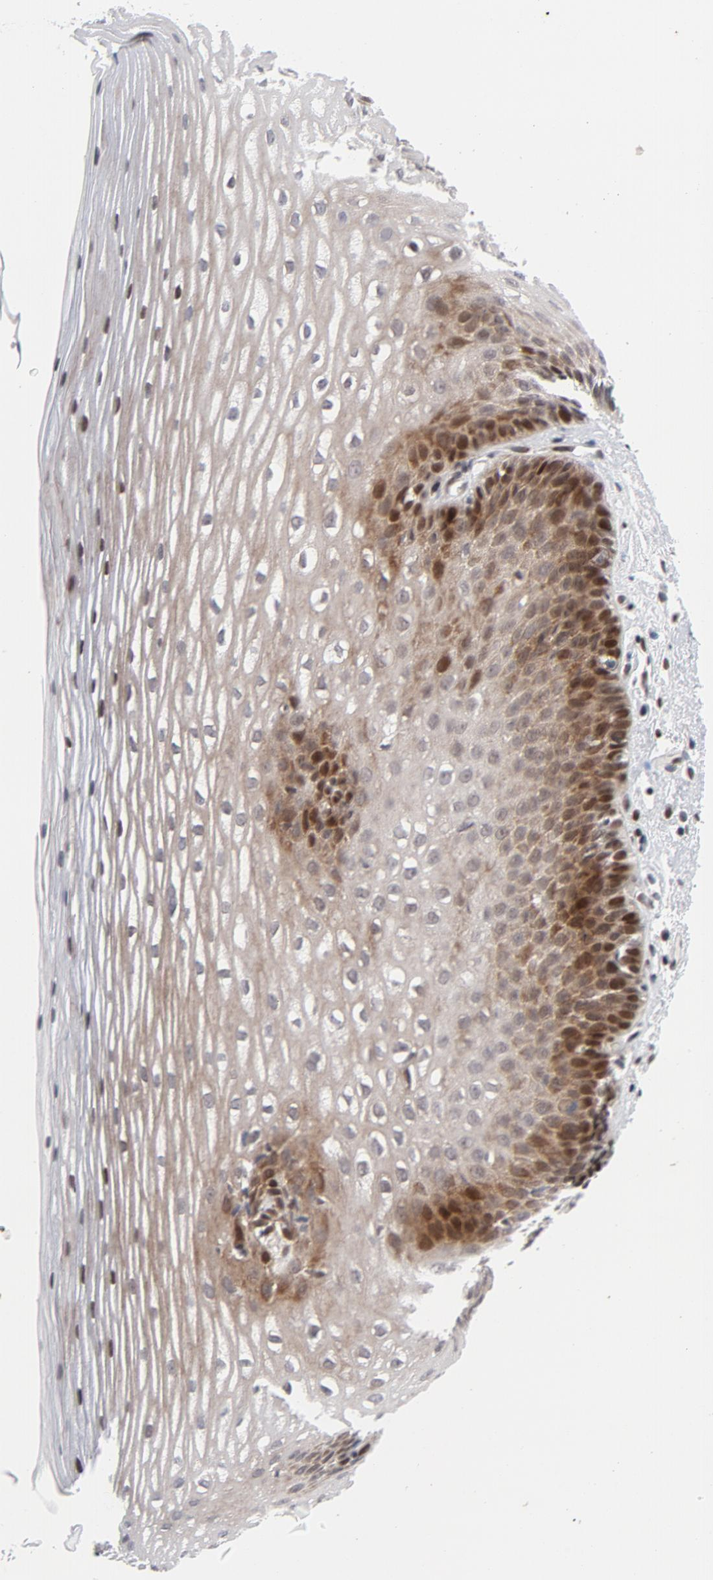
{"staining": {"intensity": "moderate", "quantity": "25%-75%", "location": "nuclear"}, "tissue": "esophagus", "cell_type": "Squamous epithelial cells", "image_type": "normal", "snomed": [{"axis": "morphology", "description": "Normal tissue, NOS"}, {"axis": "topography", "description": "Esophagus"}], "caption": "Squamous epithelial cells exhibit moderate nuclear expression in approximately 25%-75% of cells in benign esophagus.", "gene": "NFIC", "patient": {"sex": "female", "age": 70}}